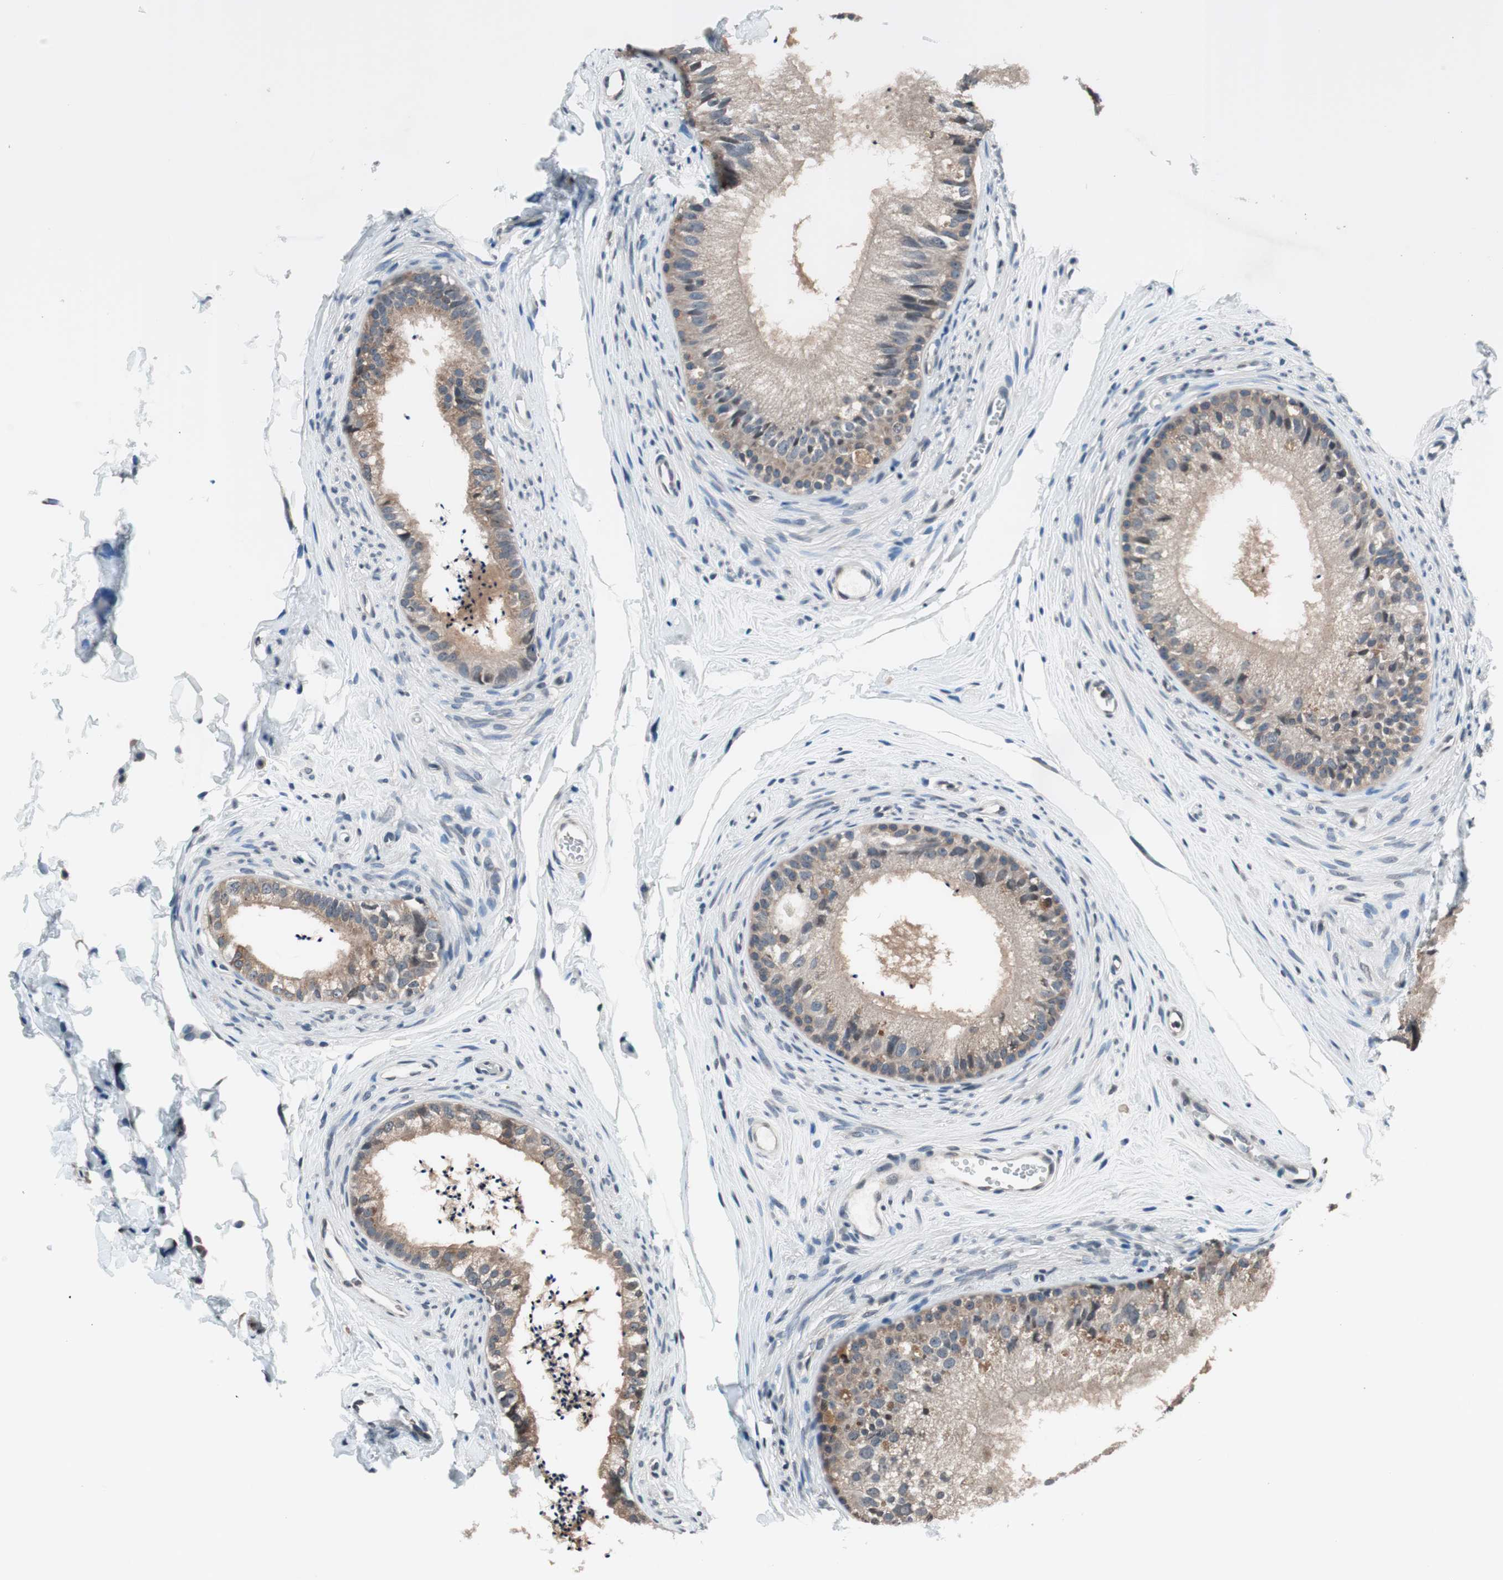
{"staining": {"intensity": "moderate", "quantity": ">75%", "location": "cytoplasmic/membranous"}, "tissue": "epididymis", "cell_type": "Glandular cells", "image_type": "normal", "snomed": [{"axis": "morphology", "description": "Normal tissue, NOS"}, {"axis": "topography", "description": "Epididymis"}], "caption": "DAB immunohistochemical staining of normal epididymis displays moderate cytoplasmic/membranous protein staining in about >75% of glandular cells.", "gene": "GCLC", "patient": {"sex": "male", "age": 56}}